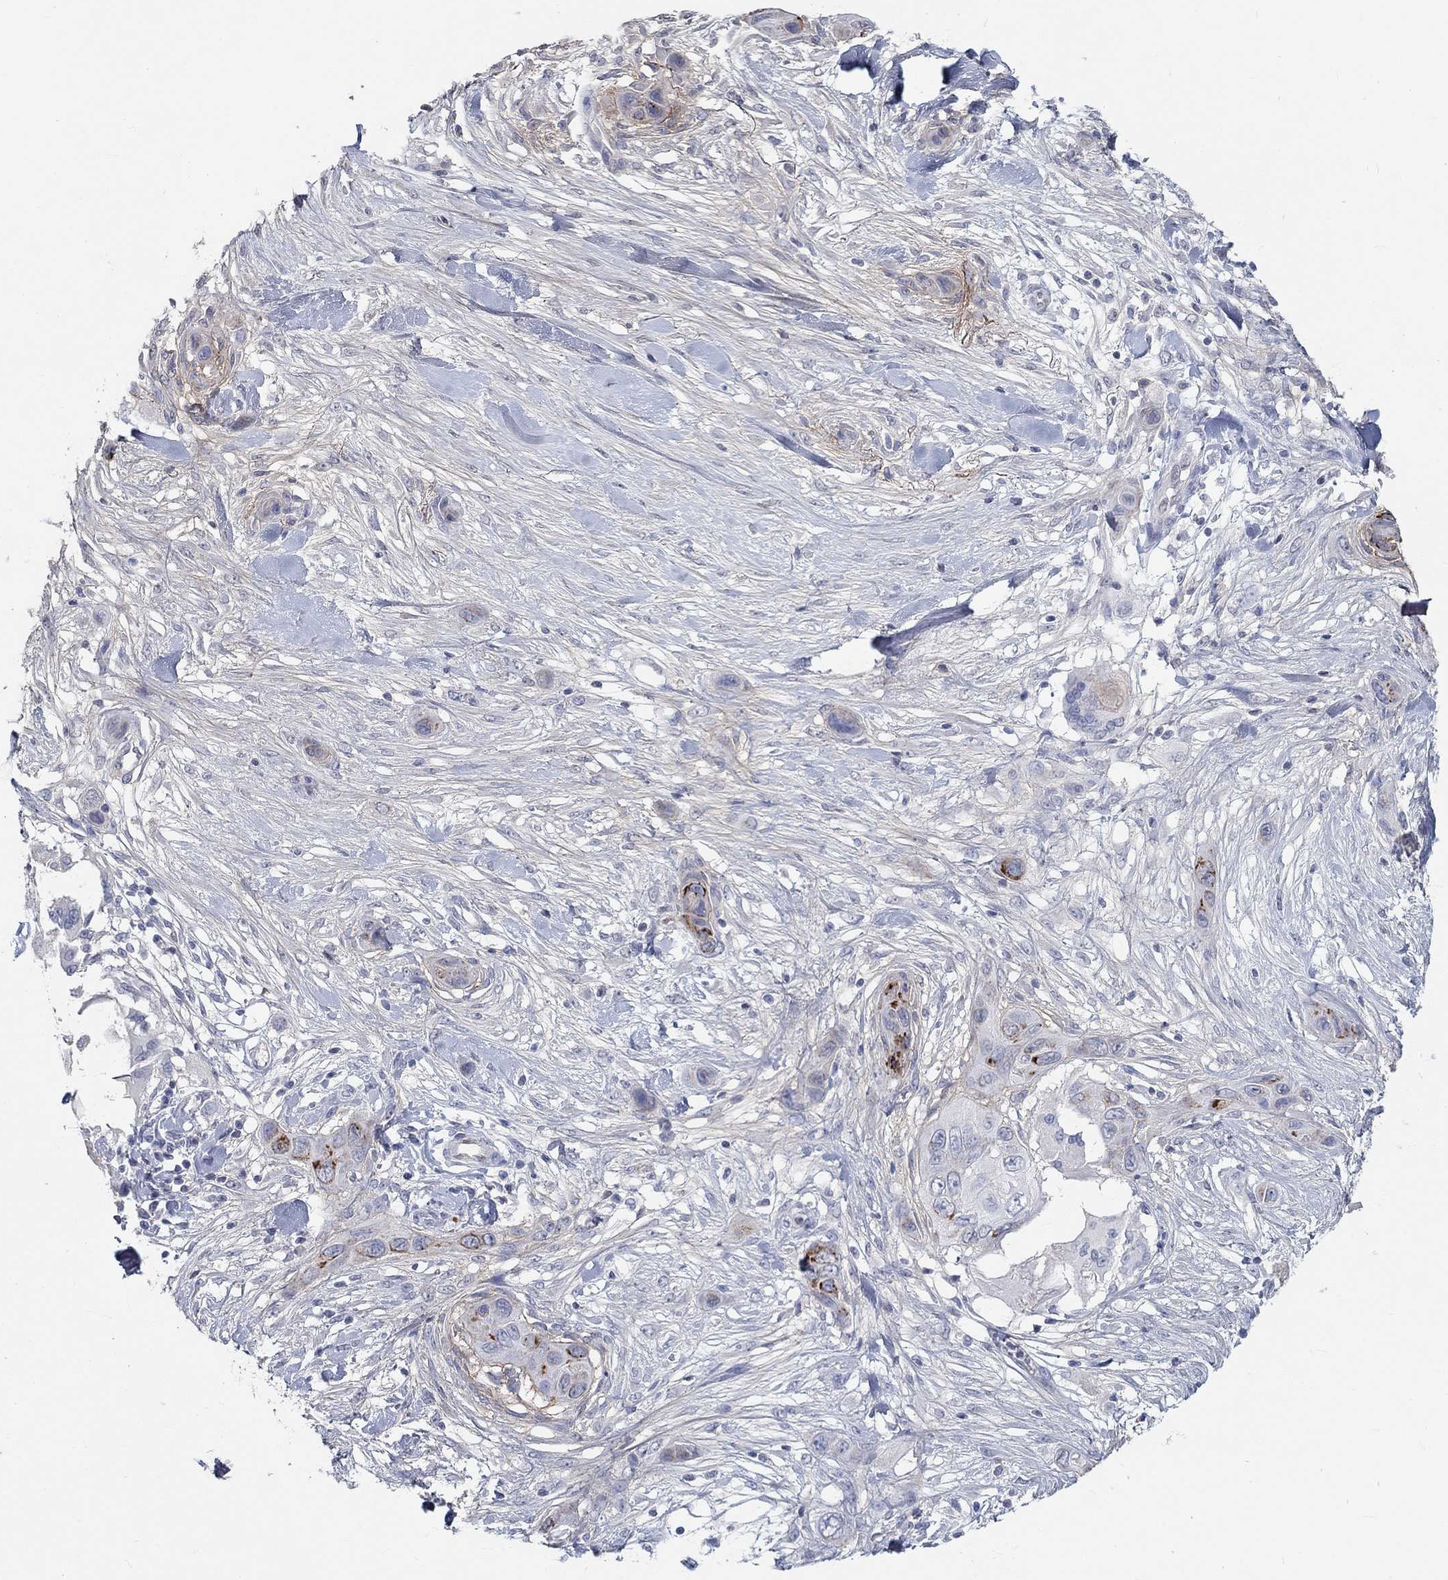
{"staining": {"intensity": "strong", "quantity": "<25%", "location": "cytoplasmic/membranous"}, "tissue": "skin cancer", "cell_type": "Tumor cells", "image_type": "cancer", "snomed": [{"axis": "morphology", "description": "Squamous cell carcinoma, NOS"}, {"axis": "topography", "description": "Skin"}], "caption": "Skin squamous cell carcinoma stained with DAB IHC demonstrates medium levels of strong cytoplasmic/membranous expression in about <25% of tumor cells. (IHC, brightfield microscopy, high magnification).", "gene": "FGF2", "patient": {"sex": "male", "age": 79}}